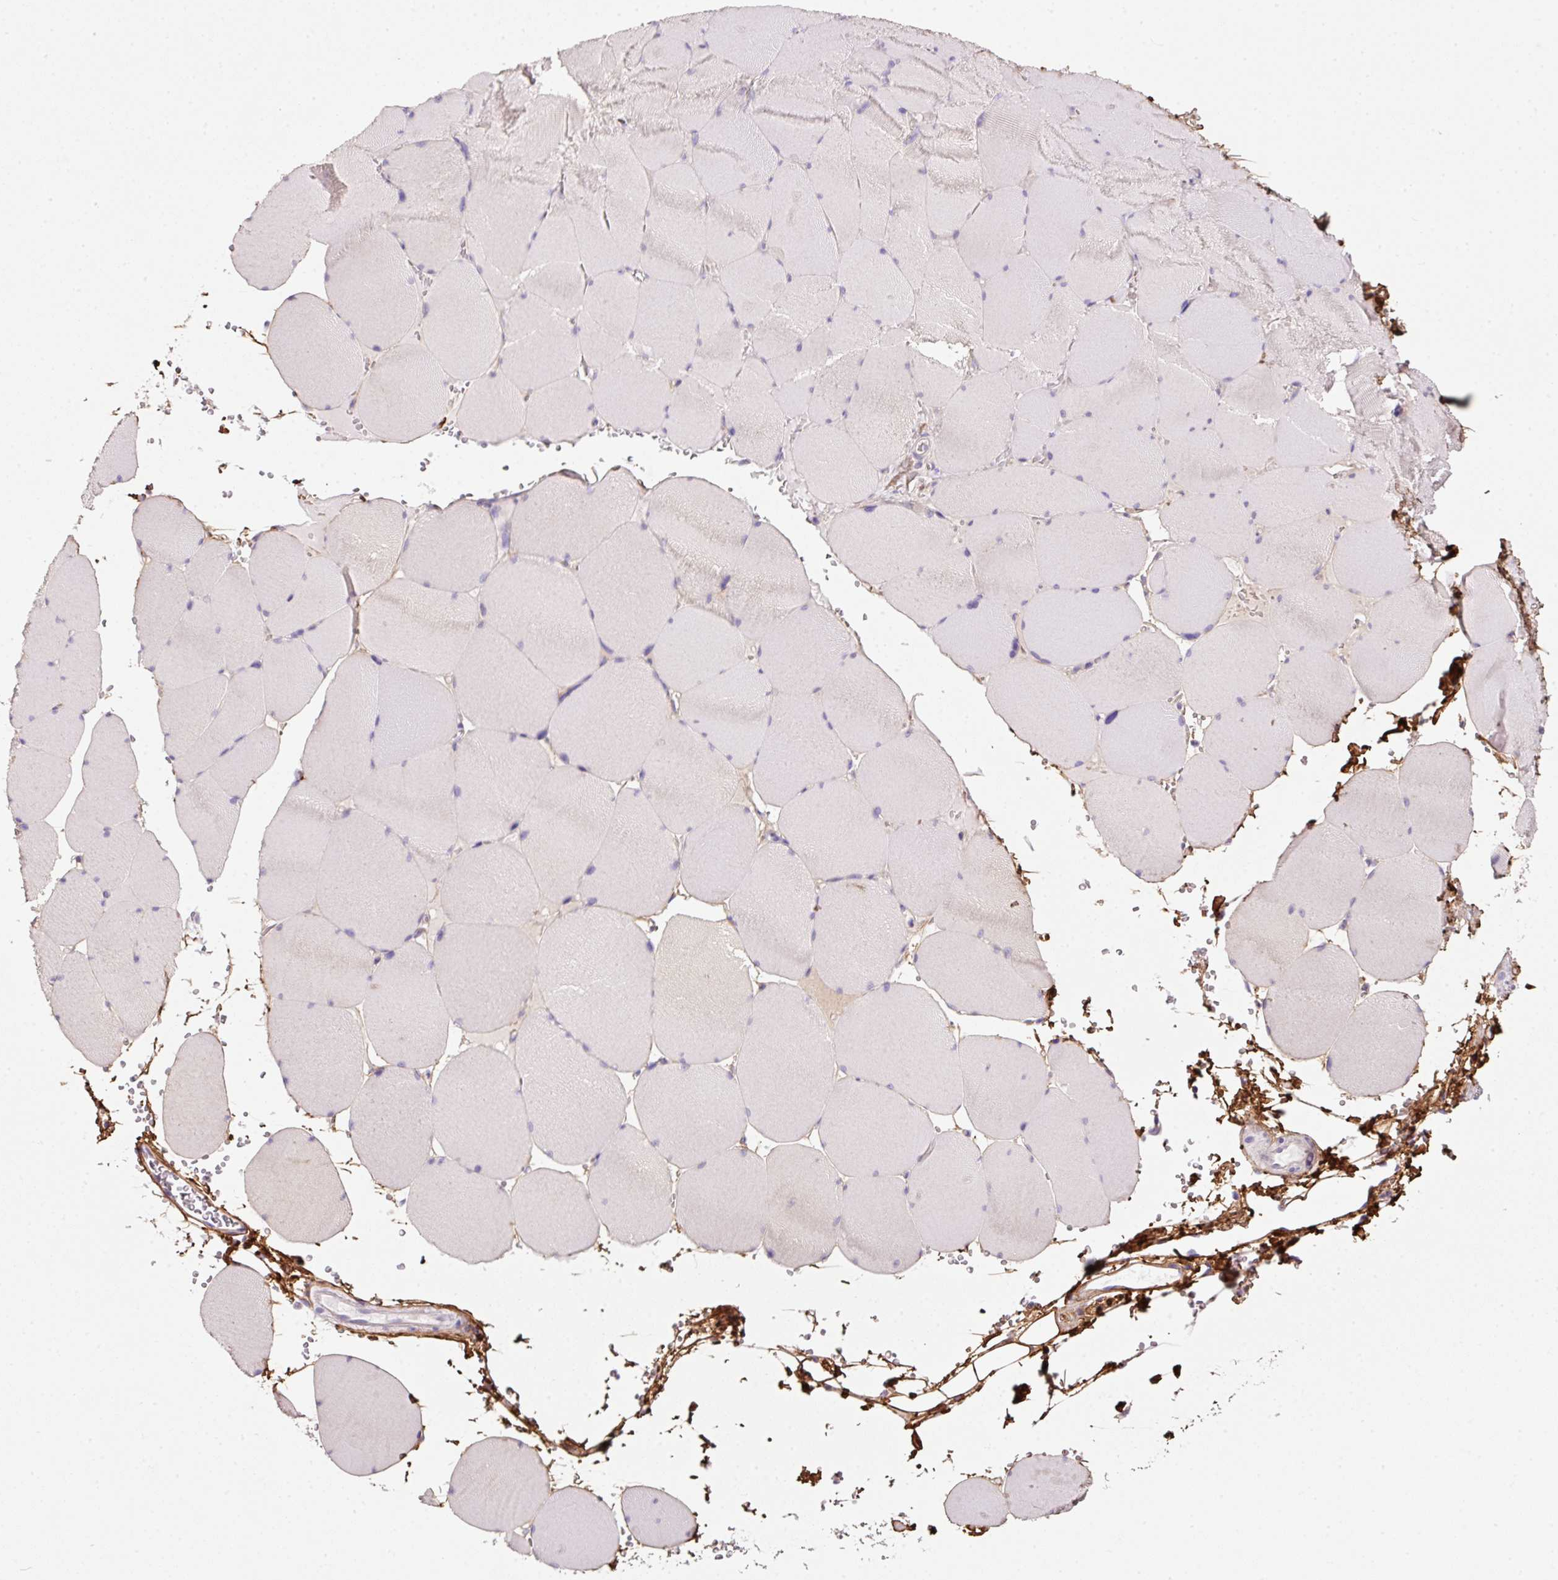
{"staining": {"intensity": "negative", "quantity": "none", "location": "none"}, "tissue": "skeletal muscle", "cell_type": "Myocytes", "image_type": "normal", "snomed": [{"axis": "morphology", "description": "Normal tissue, NOS"}, {"axis": "topography", "description": "Skeletal muscle"}, {"axis": "topography", "description": "Head-Neck"}], "caption": "Histopathology image shows no significant protein expression in myocytes of normal skeletal muscle.", "gene": "SOS2", "patient": {"sex": "male", "age": 66}}